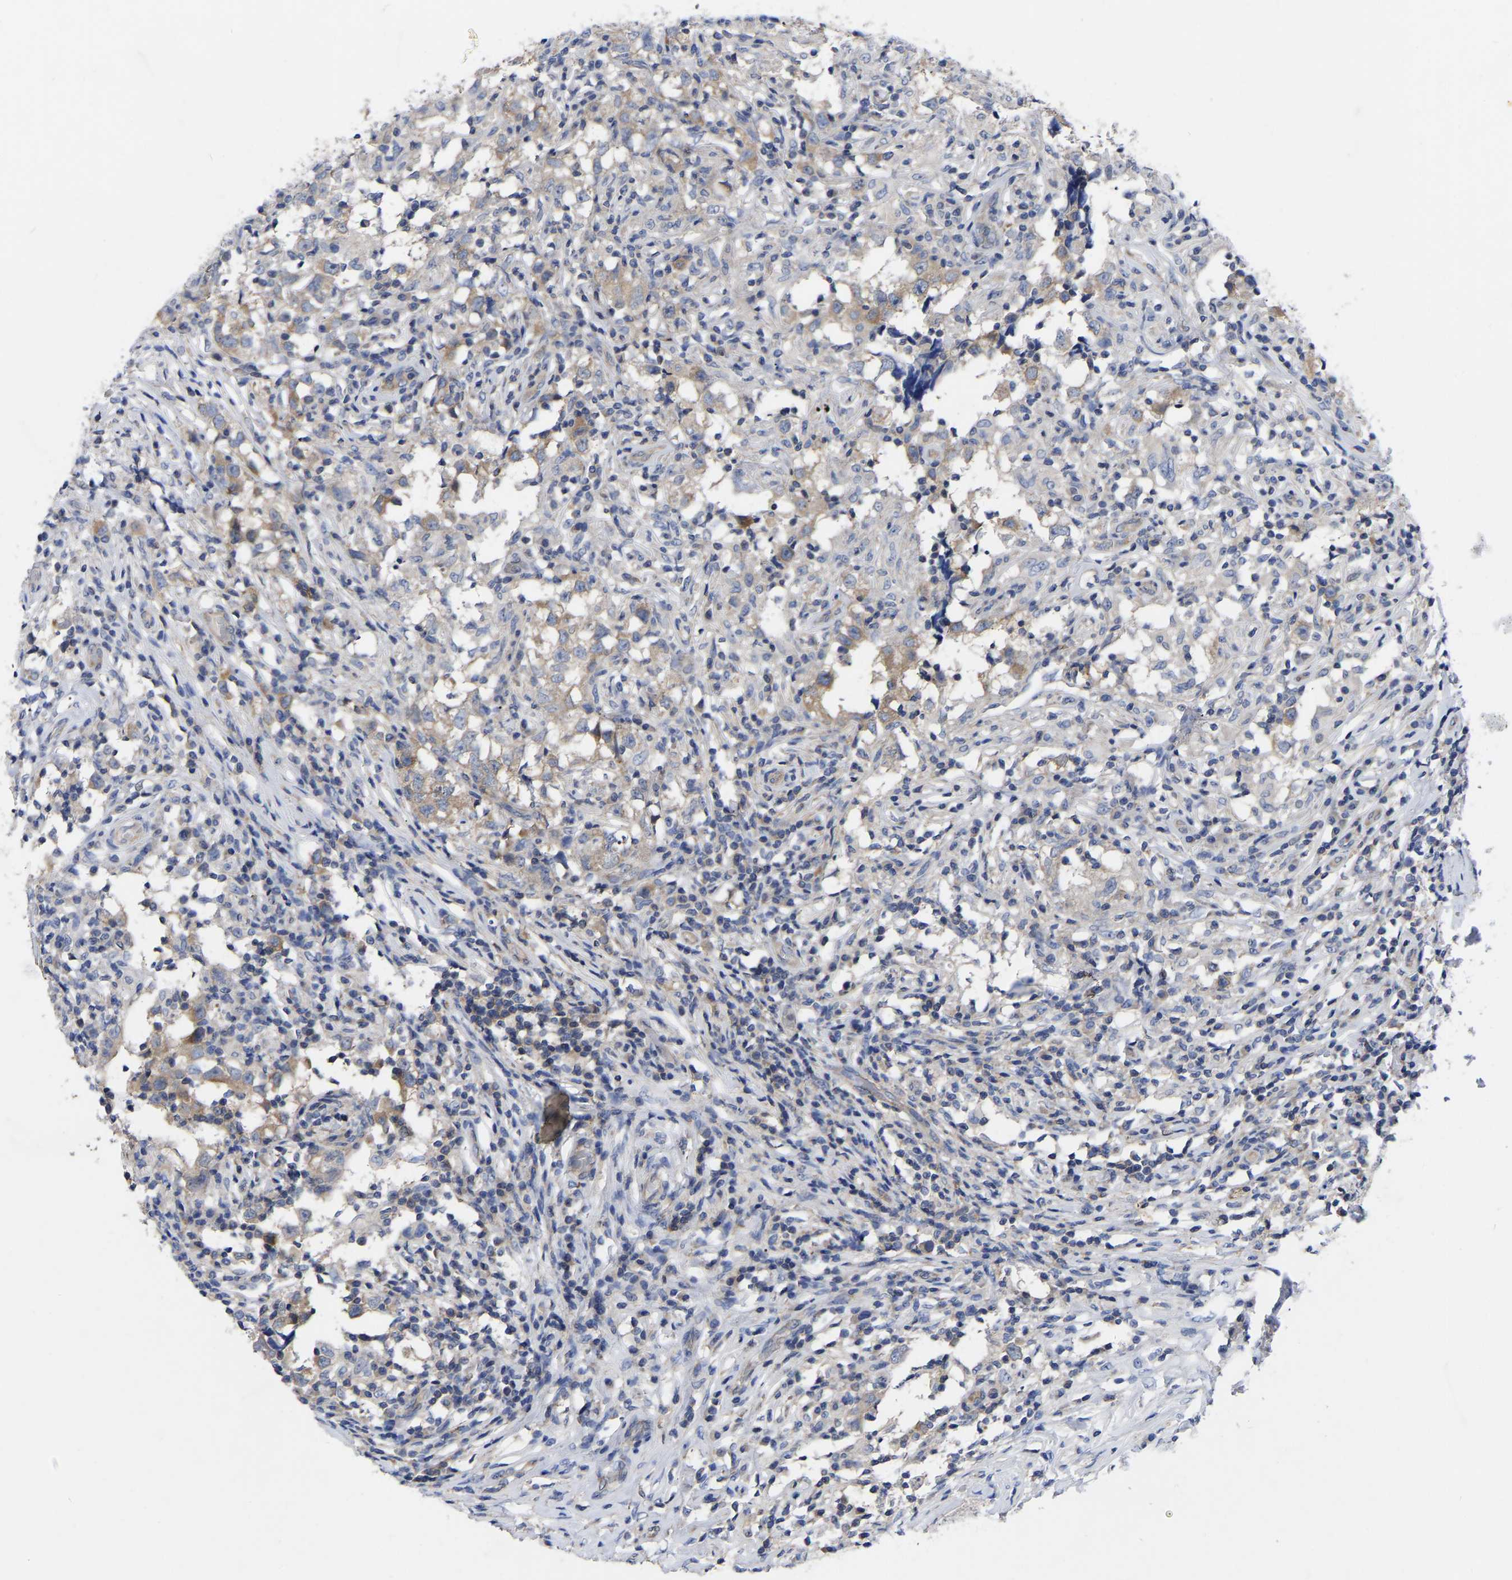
{"staining": {"intensity": "weak", "quantity": "<25%", "location": "cytoplasmic/membranous"}, "tissue": "testis cancer", "cell_type": "Tumor cells", "image_type": "cancer", "snomed": [{"axis": "morphology", "description": "Carcinoma, Embryonal, NOS"}, {"axis": "topography", "description": "Testis"}], "caption": "A micrograph of human testis cancer (embryonal carcinoma) is negative for staining in tumor cells.", "gene": "TCP1", "patient": {"sex": "male", "age": 21}}